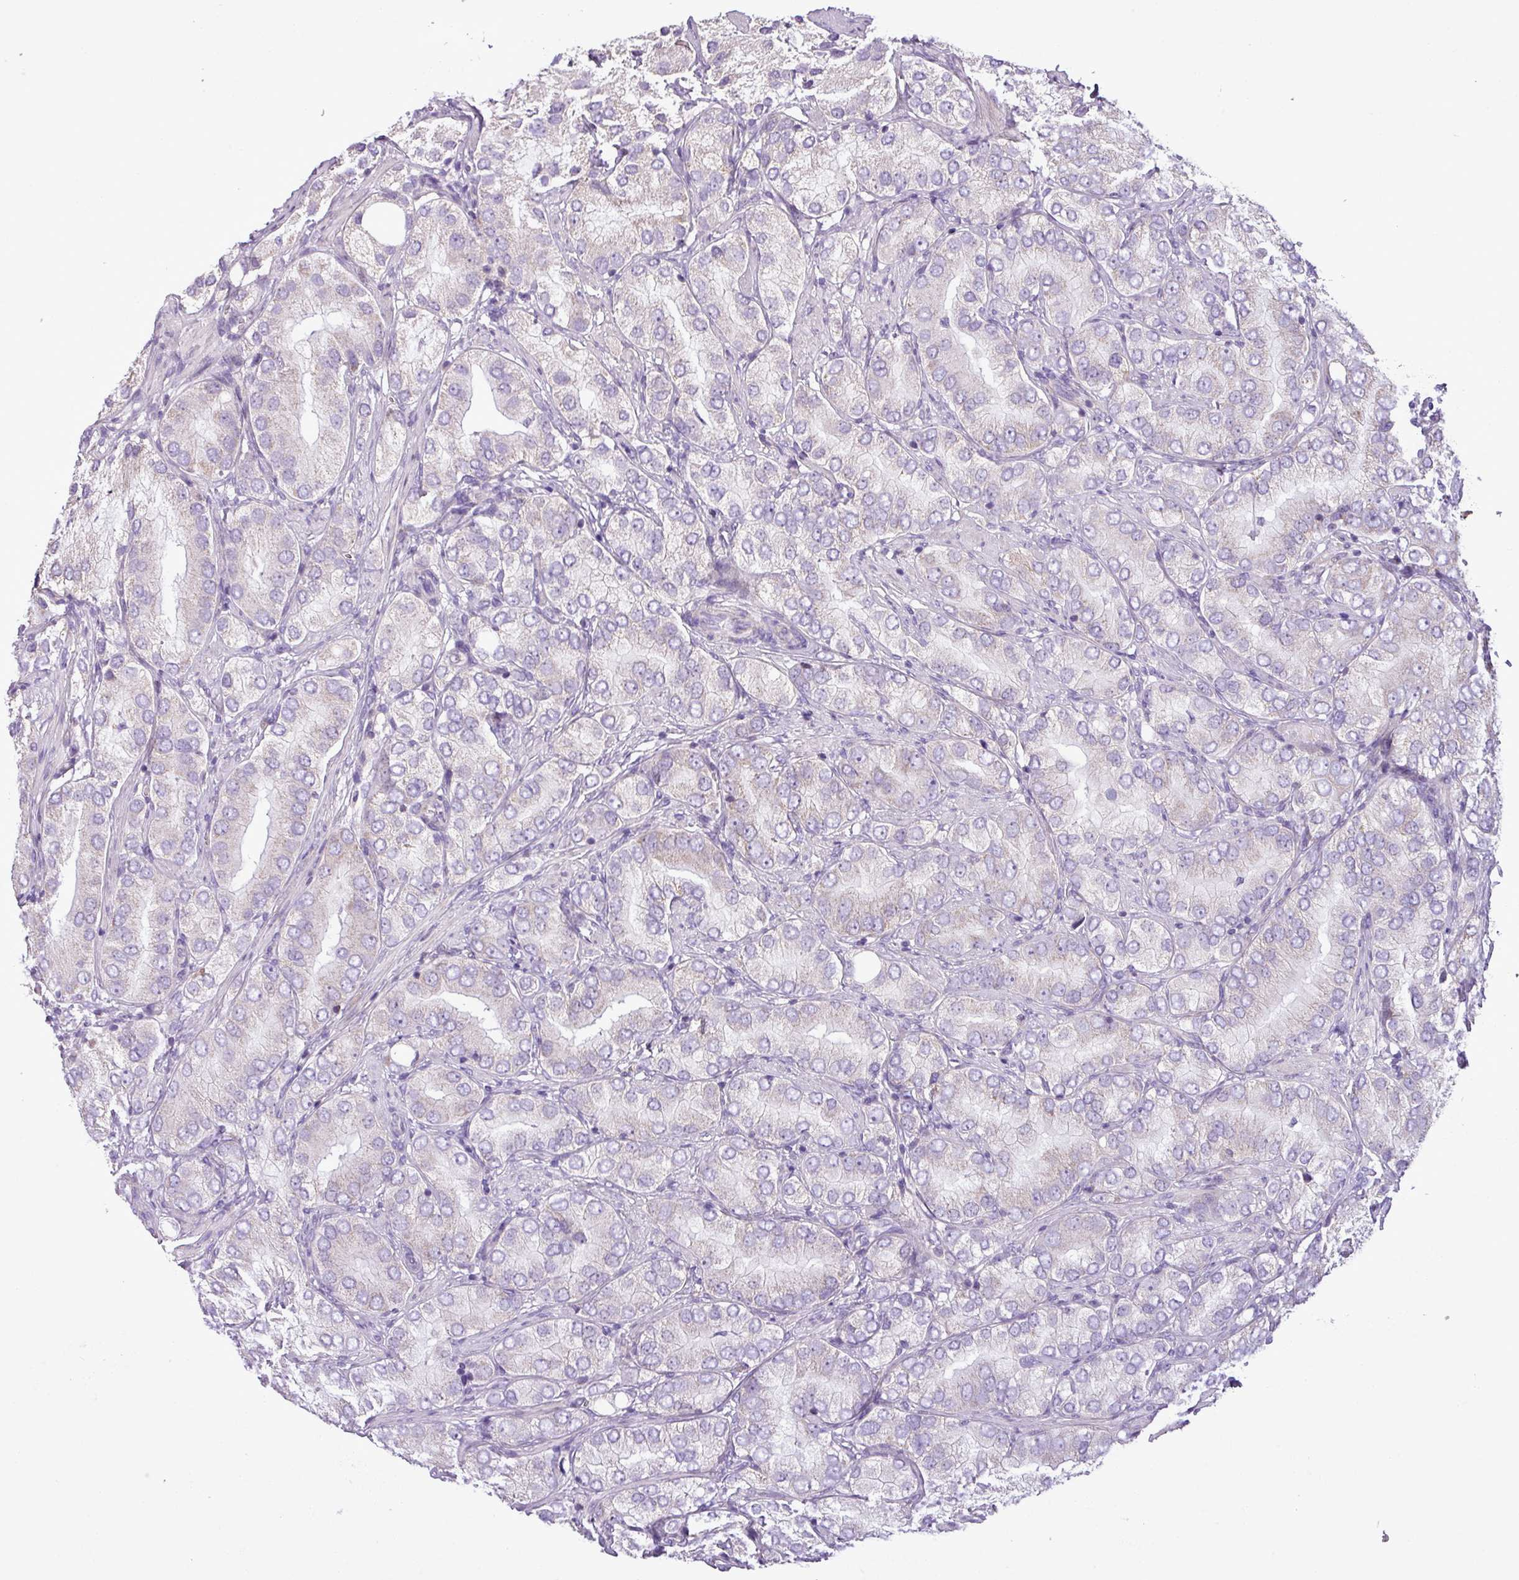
{"staining": {"intensity": "negative", "quantity": "none", "location": "none"}, "tissue": "prostate cancer", "cell_type": "Tumor cells", "image_type": "cancer", "snomed": [{"axis": "morphology", "description": "Adenocarcinoma, High grade"}, {"axis": "topography", "description": "Prostate"}], "caption": "Immunohistochemical staining of human prostate high-grade adenocarcinoma shows no significant positivity in tumor cells.", "gene": "FAM183A", "patient": {"sex": "male", "age": 82}}